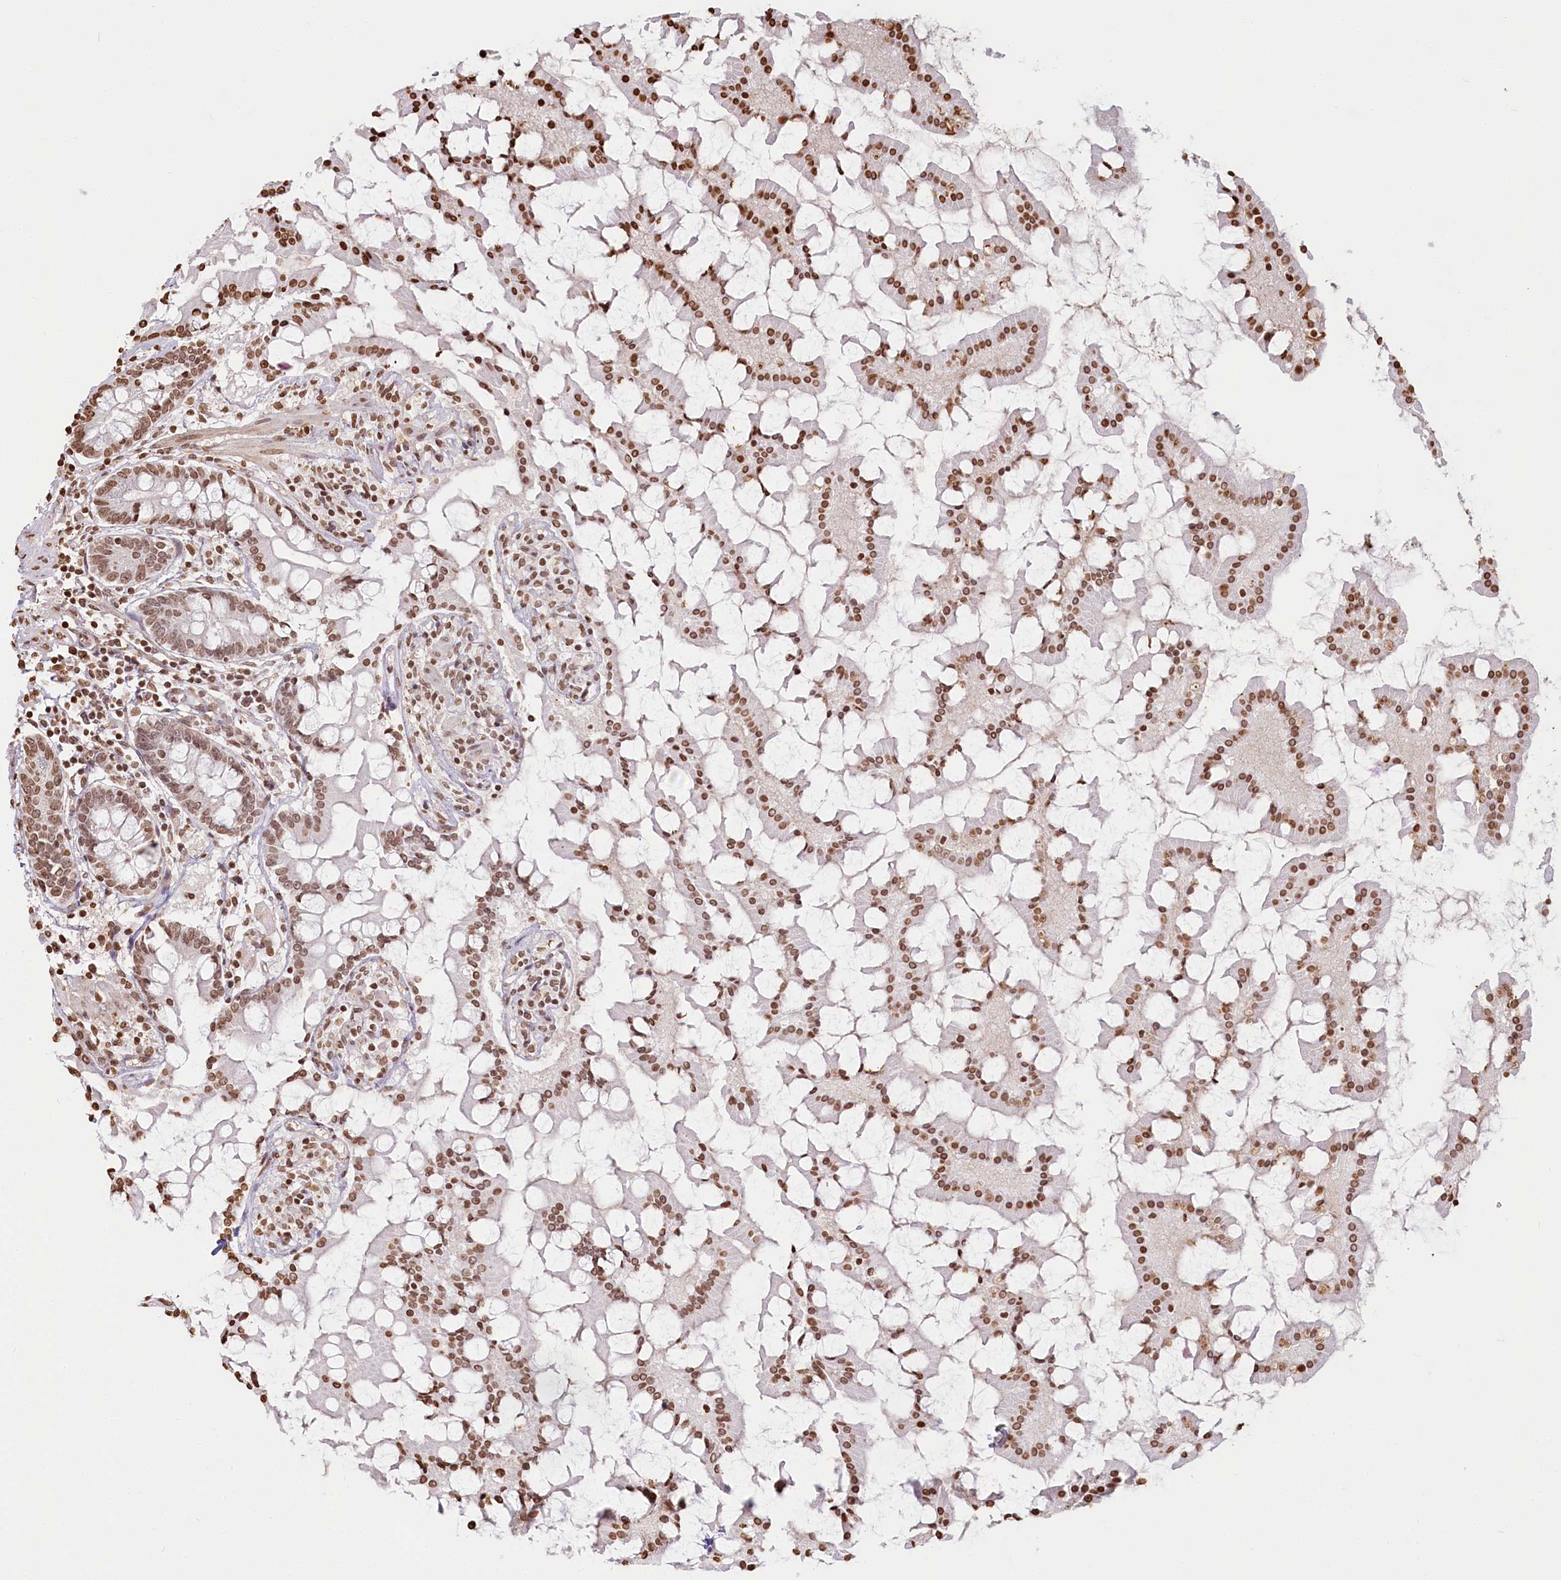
{"staining": {"intensity": "moderate", "quantity": ">75%", "location": "nuclear"}, "tissue": "small intestine", "cell_type": "Glandular cells", "image_type": "normal", "snomed": [{"axis": "morphology", "description": "Normal tissue, NOS"}, {"axis": "topography", "description": "Small intestine"}], "caption": "Human small intestine stained with a protein marker demonstrates moderate staining in glandular cells.", "gene": "FAM13A", "patient": {"sex": "male", "age": 41}}